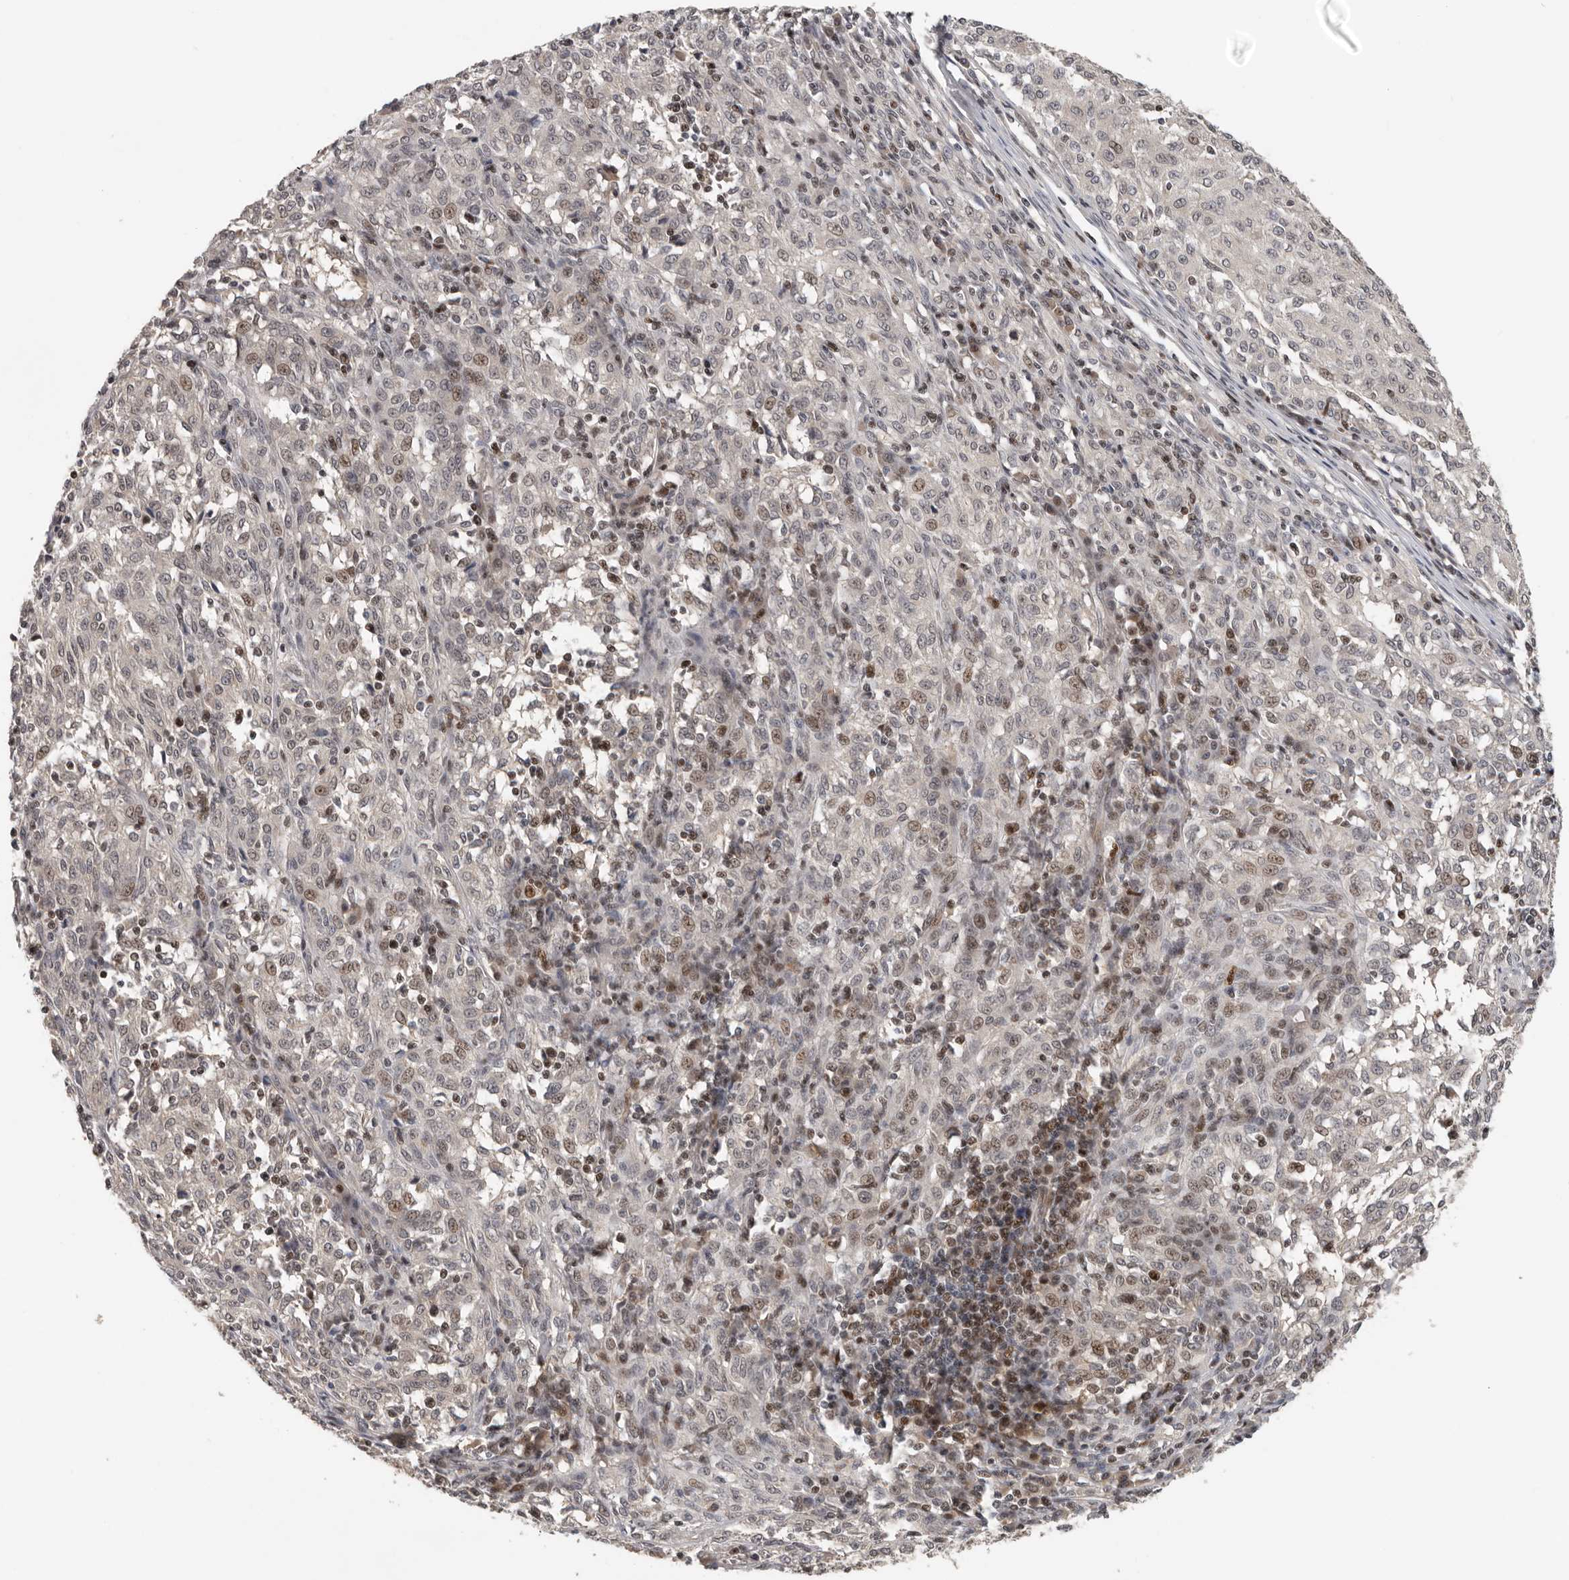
{"staining": {"intensity": "moderate", "quantity": ">75%", "location": "nuclear"}, "tissue": "melanoma", "cell_type": "Tumor cells", "image_type": "cancer", "snomed": [{"axis": "morphology", "description": "Malignant melanoma, NOS"}, {"axis": "topography", "description": "Skin"}], "caption": "Immunohistochemistry (IHC) of malignant melanoma reveals medium levels of moderate nuclear expression in approximately >75% of tumor cells. (Brightfield microscopy of DAB IHC at high magnification).", "gene": "HENMT1", "patient": {"sex": "female", "age": 72}}